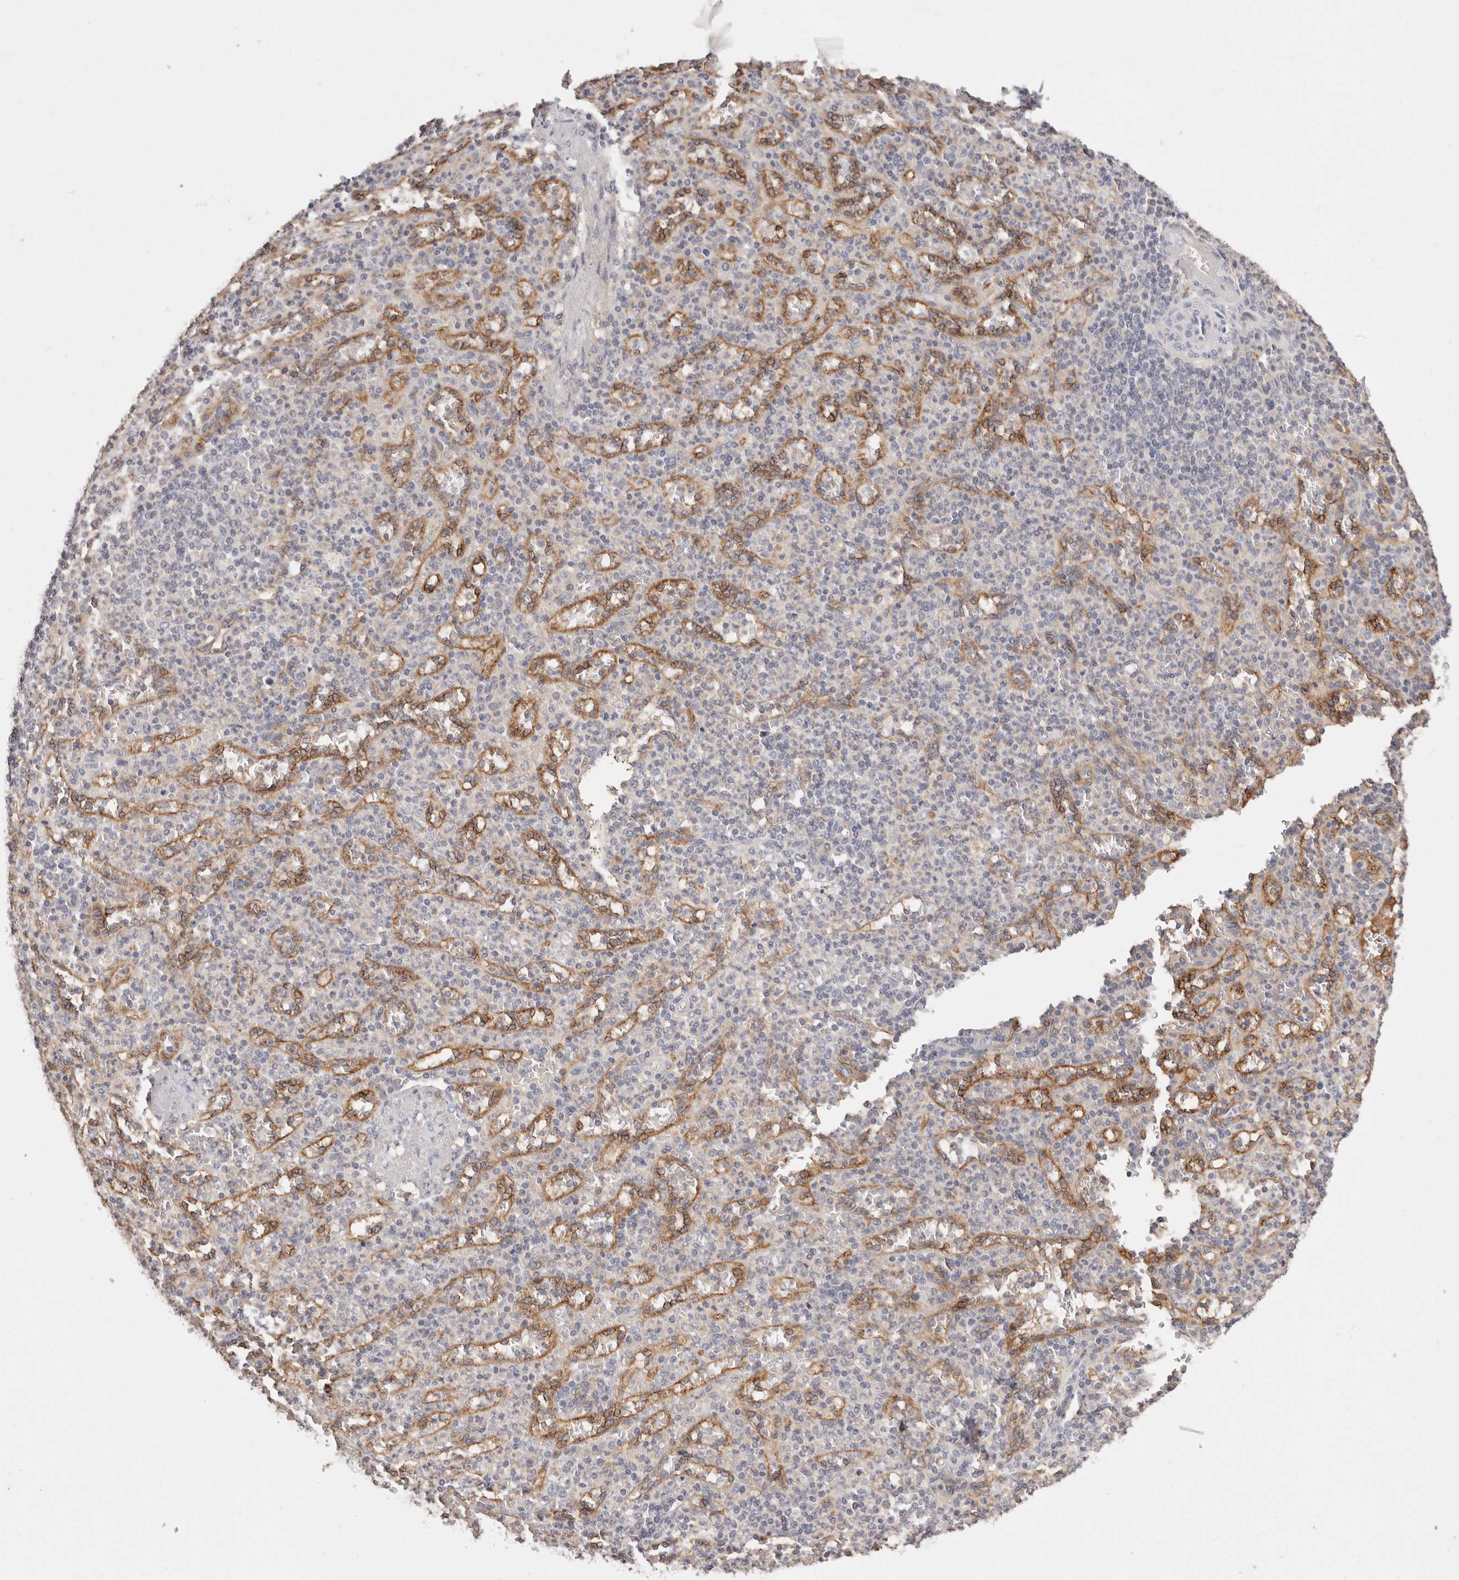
{"staining": {"intensity": "negative", "quantity": "none", "location": "none"}, "tissue": "spleen", "cell_type": "Cells in red pulp", "image_type": "normal", "snomed": [{"axis": "morphology", "description": "Normal tissue, NOS"}, {"axis": "topography", "description": "Spleen"}], "caption": "DAB immunohistochemical staining of unremarkable spleen shows no significant staining in cells in red pulp. The staining was performed using DAB to visualize the protein expression in brown, while the nuclei were stained in blue with hematoxylin (Magnification: 20x).", "gene": "CXADR", "patient": {"sex": "female", "age": 74}}